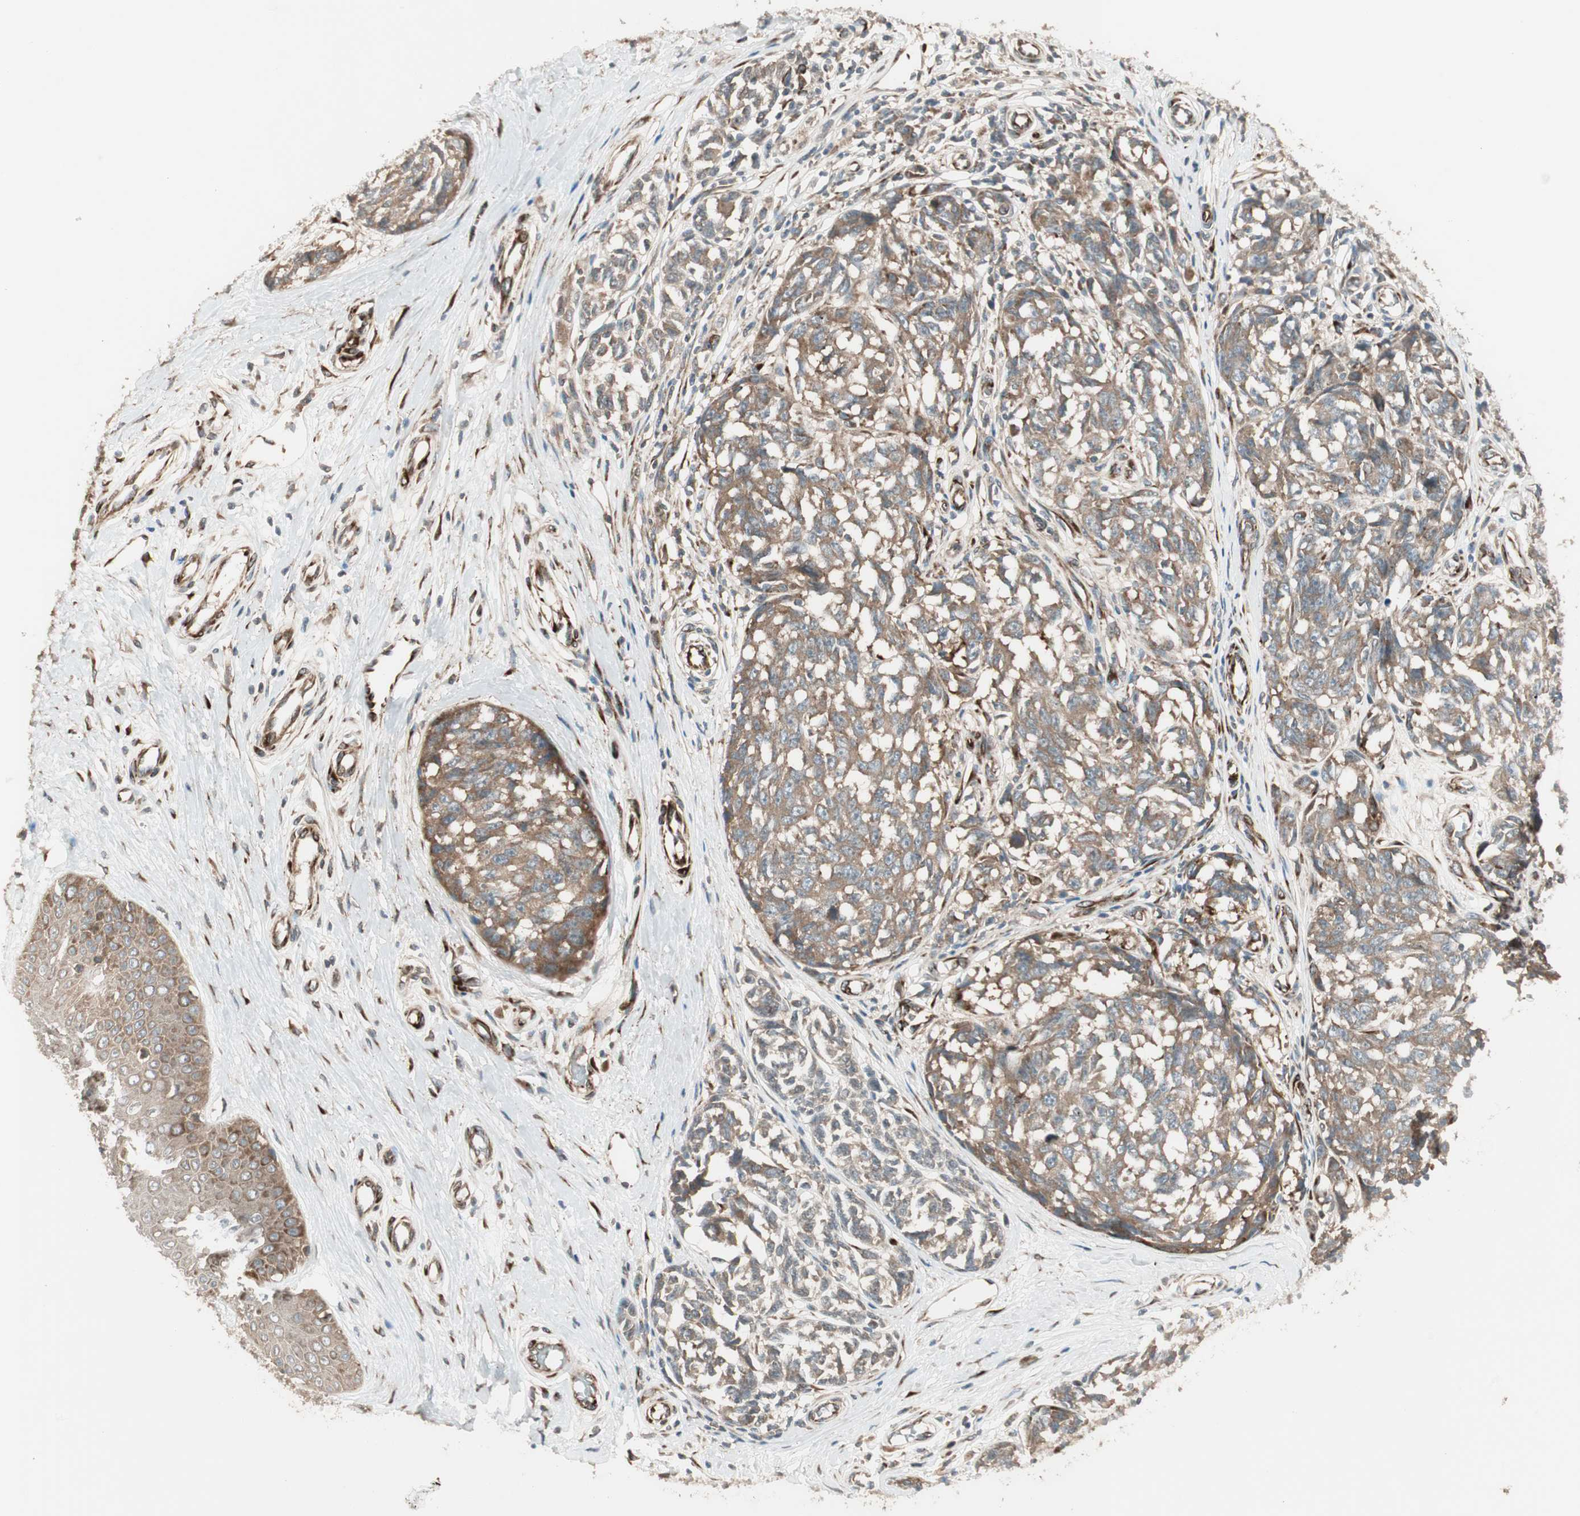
{"staining": {"intensity": "weak", "quantity": ">75%", "location": "cytoplasmic/membranous"}, "tissue": "melanoma", "cell_type": "Tumor cells", "image_type": "cancer", "snomed": [{"axis": "morphology", "description": "Malignant melanoma, NOS"}, {"axis": "topography", "description": "Skin"}], "caption": "IHC micrograph of human melanoma stained for a protein (brown), which demonstrates low levels of weak cytoplasmic/membranous expression in about >75% of tumor cells.", "gene": "PPP2R5E", "patient": {"sex": "female", "age": 64}}